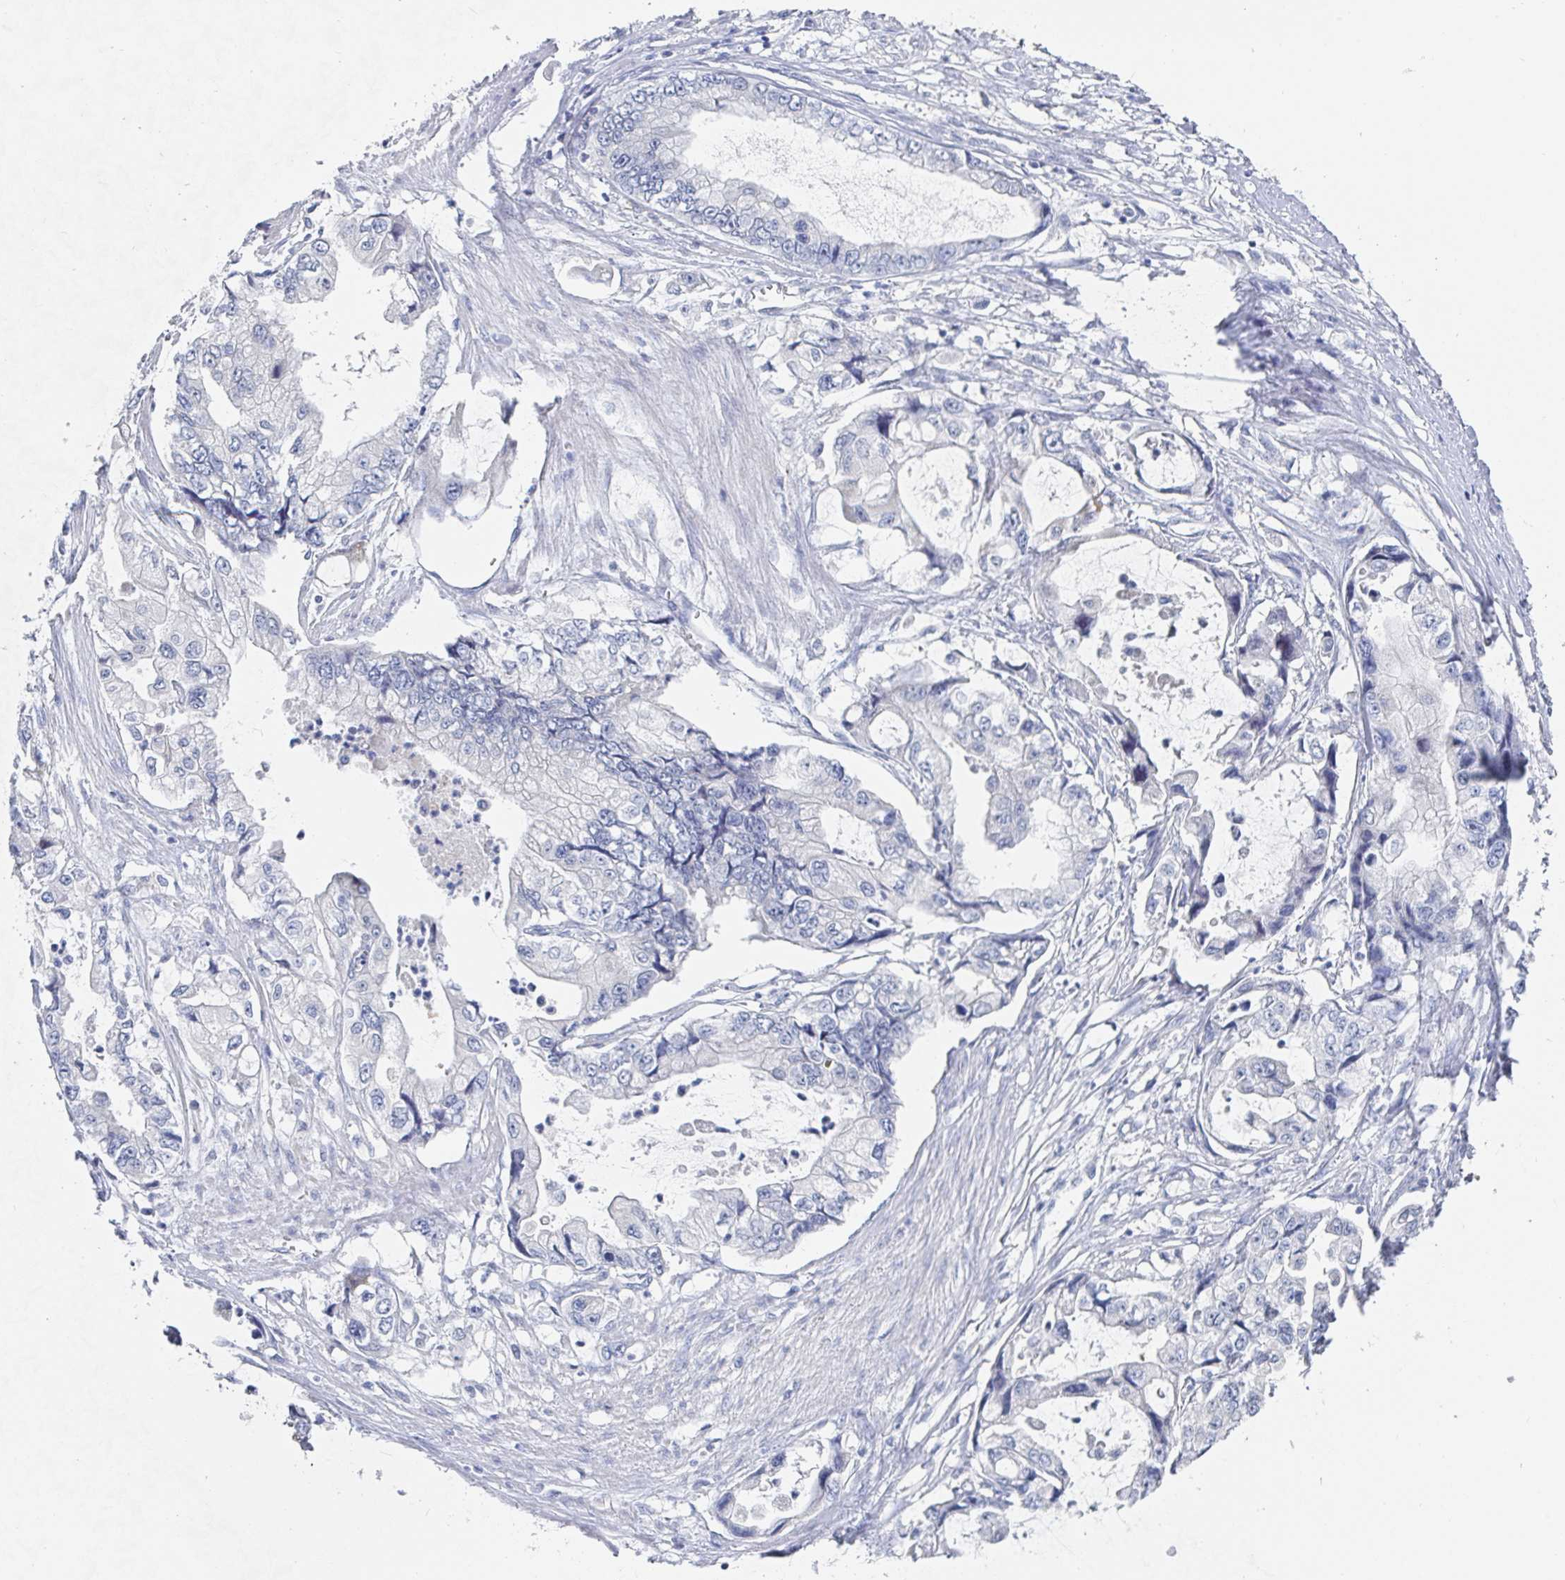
{"staining": {"intensity": "negative", "quantity": "none", "location": "none"}, "tissue": "stomach cancer", "cell_type": "Tumor cells", "image_type": "cancer", "snomed": [{"axis": "morphology", "description": "Adenocarcinoma, NOS"}, {"axis": "topography", "description": "Pancreas"}, {"axis": "topography", "description": "Stomach, upper"}, {"axis": "topography", "description": "Stomach"}], "caption": "There is no significant staining in tumor cells of stomach adenocarcinoma.", "gene": "ZNF430", "patient": {"sex": "male", "age": 77}}